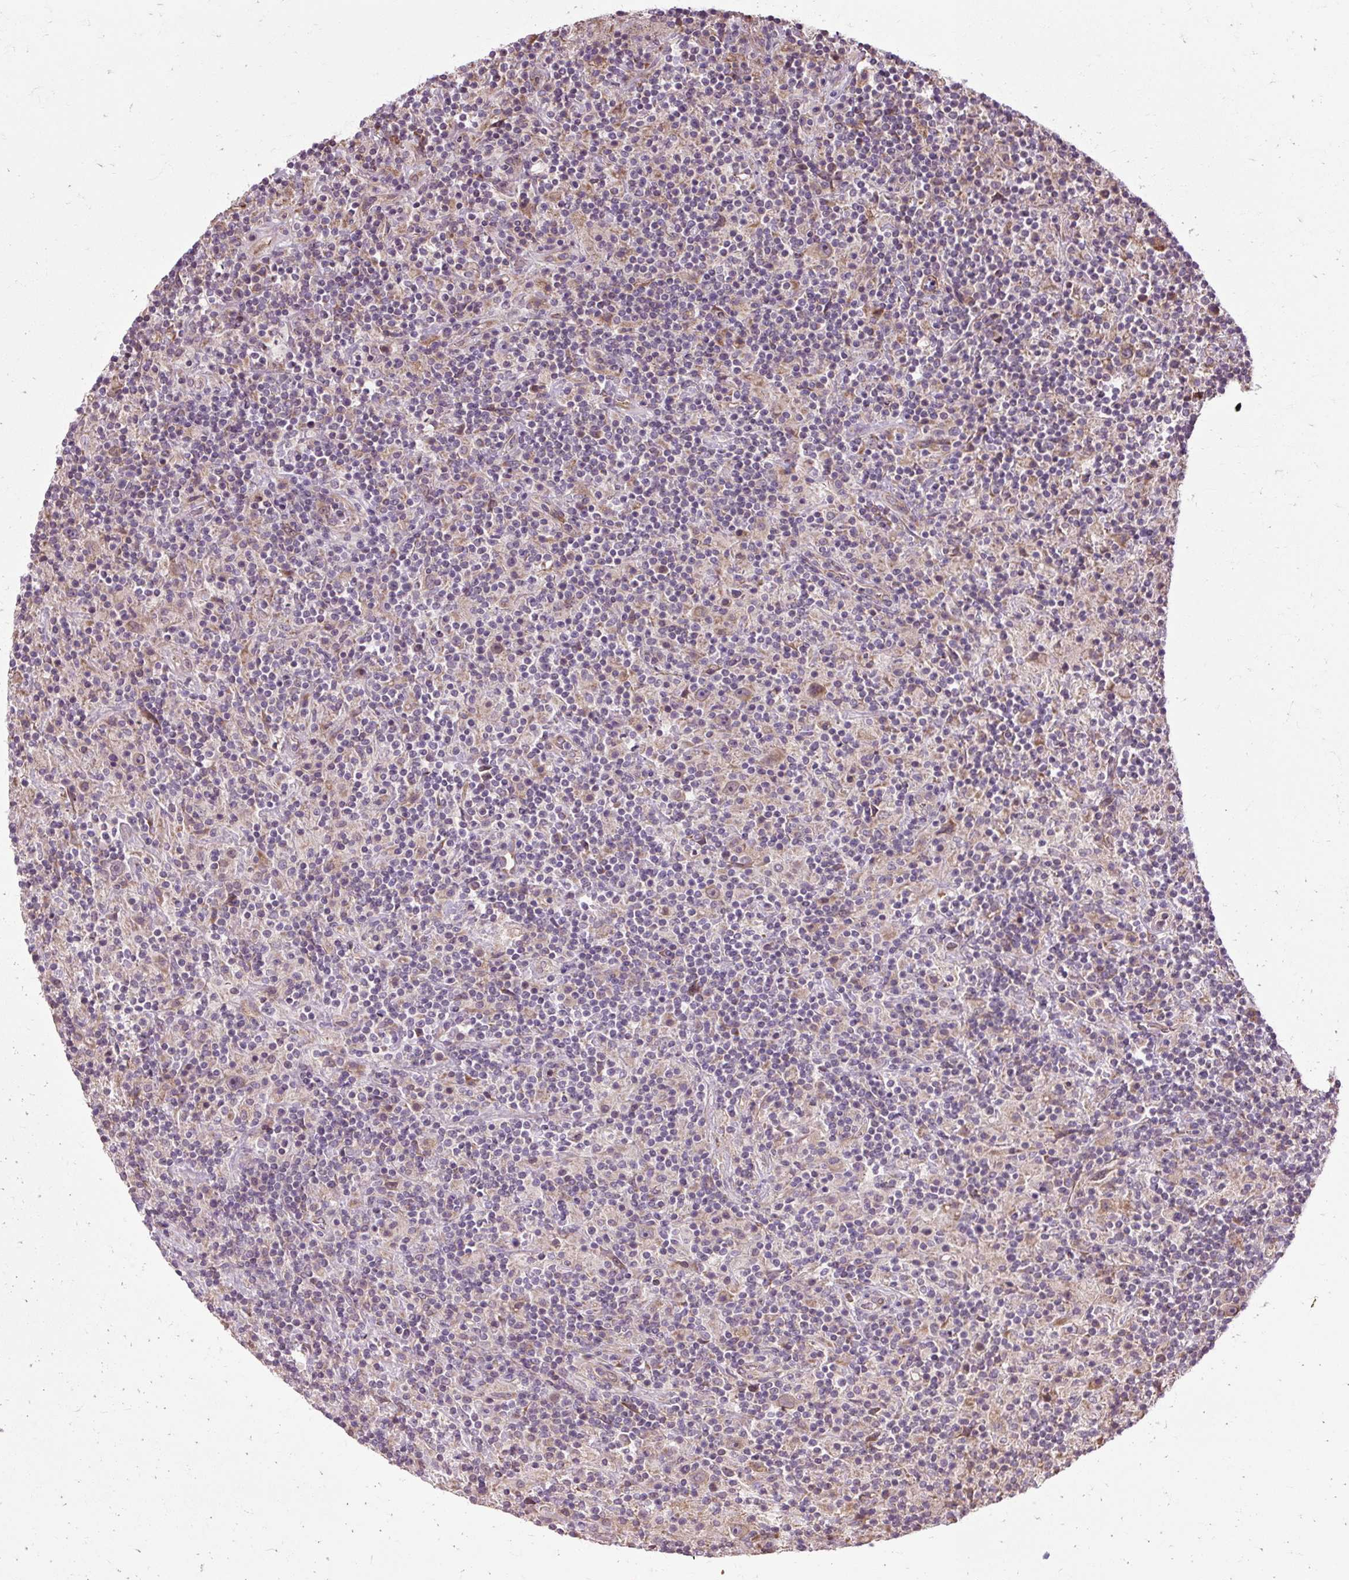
{"staining": {"intensity": "weak", "quantity": "25%-75%", "location": "cytoplasmic/membranous"}, "tissue": "lymphoma", "cell_type": "Tumor cells", "image_type": "cancer", "snomed": [{"axis": "morphology", "description": "Hodgkin's disease, NOS"}, {"axis": "topography", "description": "Lymph node"}], "caption": "A histopathology image of lymphoma stained for a protein displays weak cytoplasmic/membranous brown staining in tumor cells.", "gene": "FLRT1", "patient": {"sex": "male", "age": 70}}